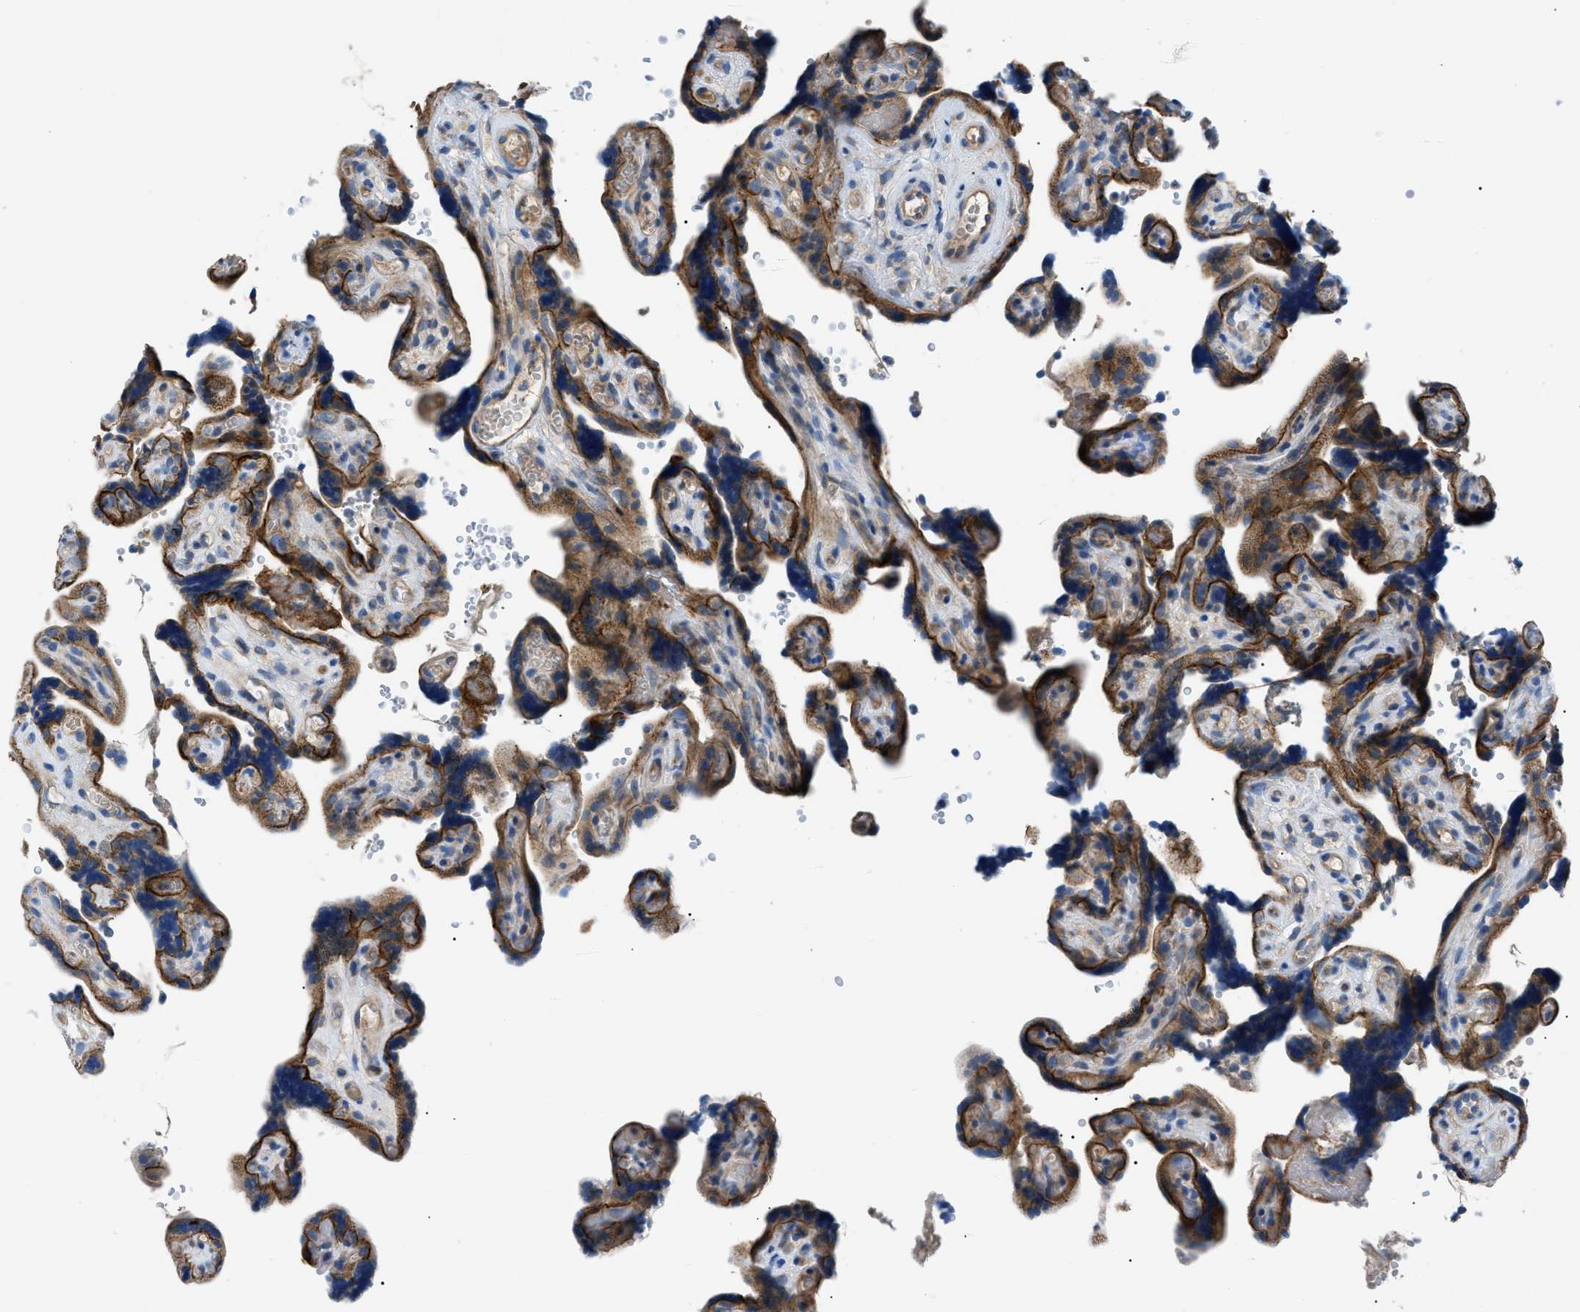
{"staining": {"intensity": "moderate", "quantity": ">75%", "location": "cytoplasmic/membranous"}, "tissue": "placenta", "cell_type": "Decidual cells", "image_type": "normal", "snomed": [{"axis": "morphology", "description": "Normal tissue, NOS"}, {"axis": "topography", "description": "Placenta"}], "caption": "Placenta stained with DAB (3,3'-diaminobenzidine) immunohistochemistry displays medium levels of moderate cytoplasmic/membranous staining in approximately >75% of decidual cells.", "gene": "ZDHHC24", "patient": {"sex": "female", "age": 30}}